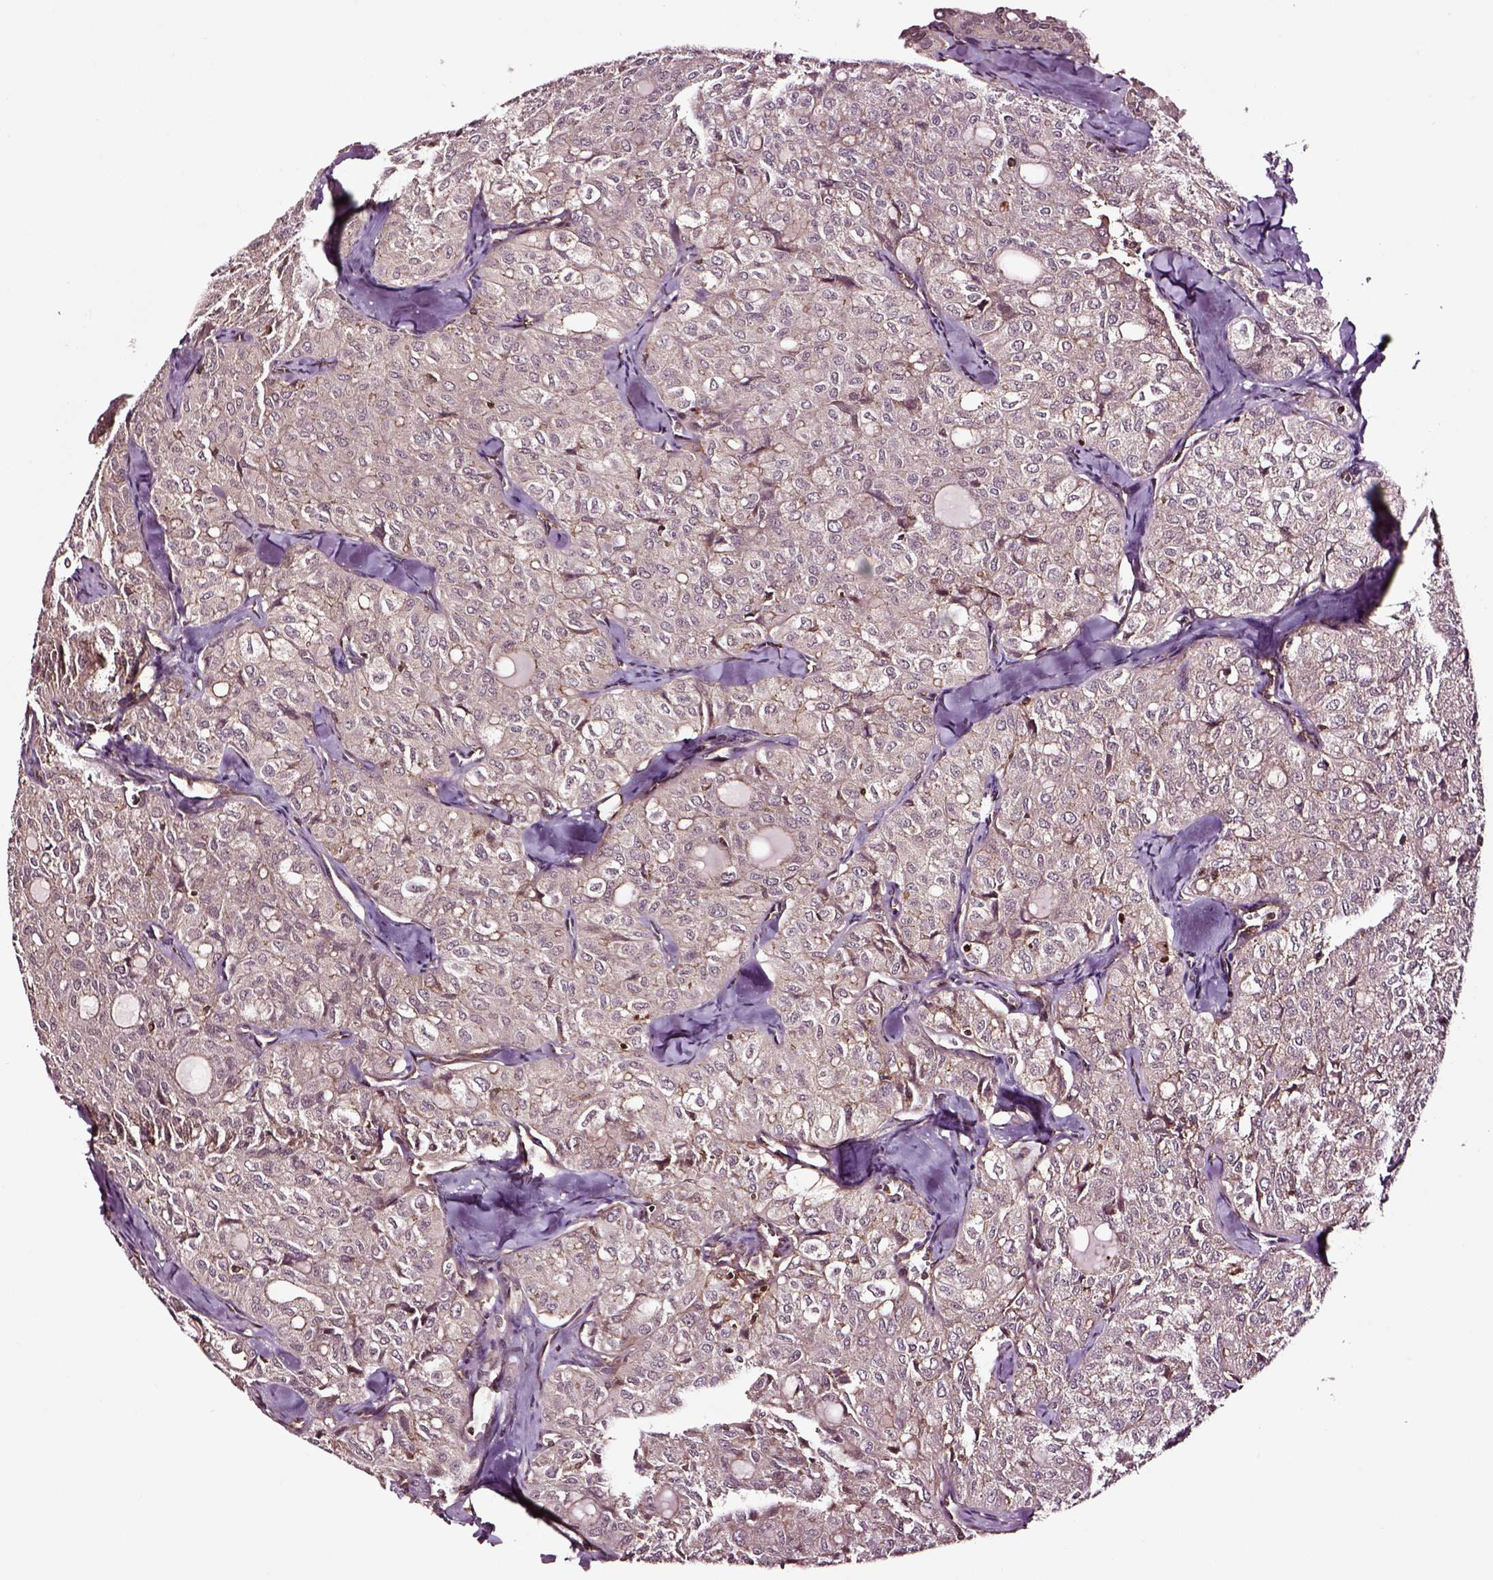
{"staining": {"intensity": "moderate", "quantity": "<25%", "location": "cytoplasmic/membranous"}, "tissue": "thyroid cancer", "cell_type": "Tumor cells", "image_type": "cancer", "snomed": [{"axis": "morphology", "description": "Follicular adenoma carcinoma, NOS"}, {"axis": "topography", "description": "Thyroid gland"}], "caption": "Brown immunohistochemical staining in human thyroid cancer exhibits moderate cytoplasmic/membranous expression in approximately <25% of tumor cells.", "gene": "RASSF5", "patient": {"sex": "male", "age": 75}}